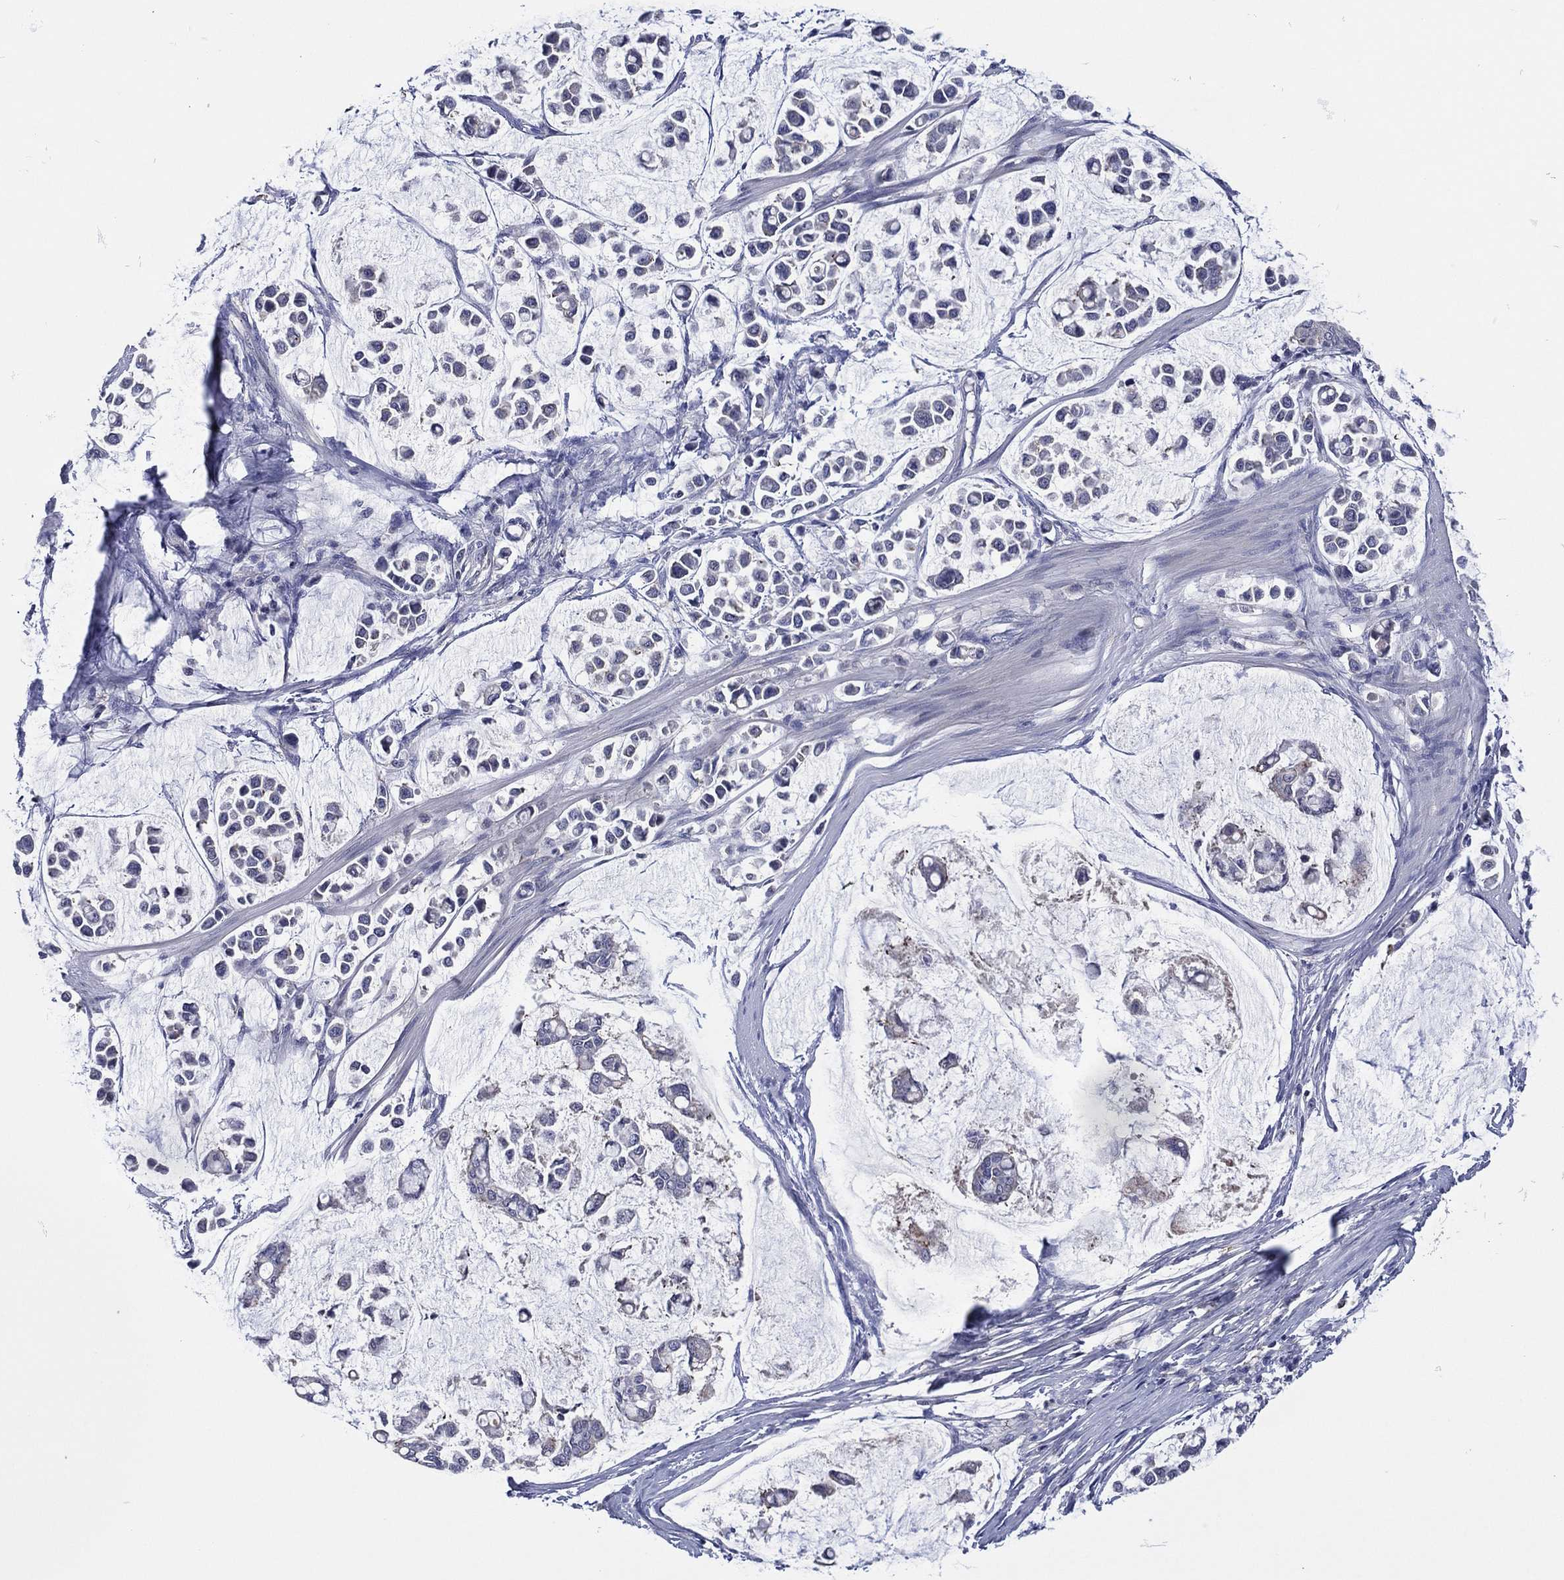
{"staining": {"intensity": "negative", "quantity": "none", "location": "none"}, "tissue": "stomach cancer", "cell_type": "Tumor cells", "image_type": "cancer", "snomed": [{"axis": "morphology", "description": "Adenocarcinoma, NOS"}, {"axis": "topography", "description": "Stomach"}], "caption": "IHC histopathology image of human stomach adenocarcinoma stained for a protein (brown), which displays no staining in tumor cells.", "gene": "TRIM31", "patient": {"sex": "male", "age": 82}}